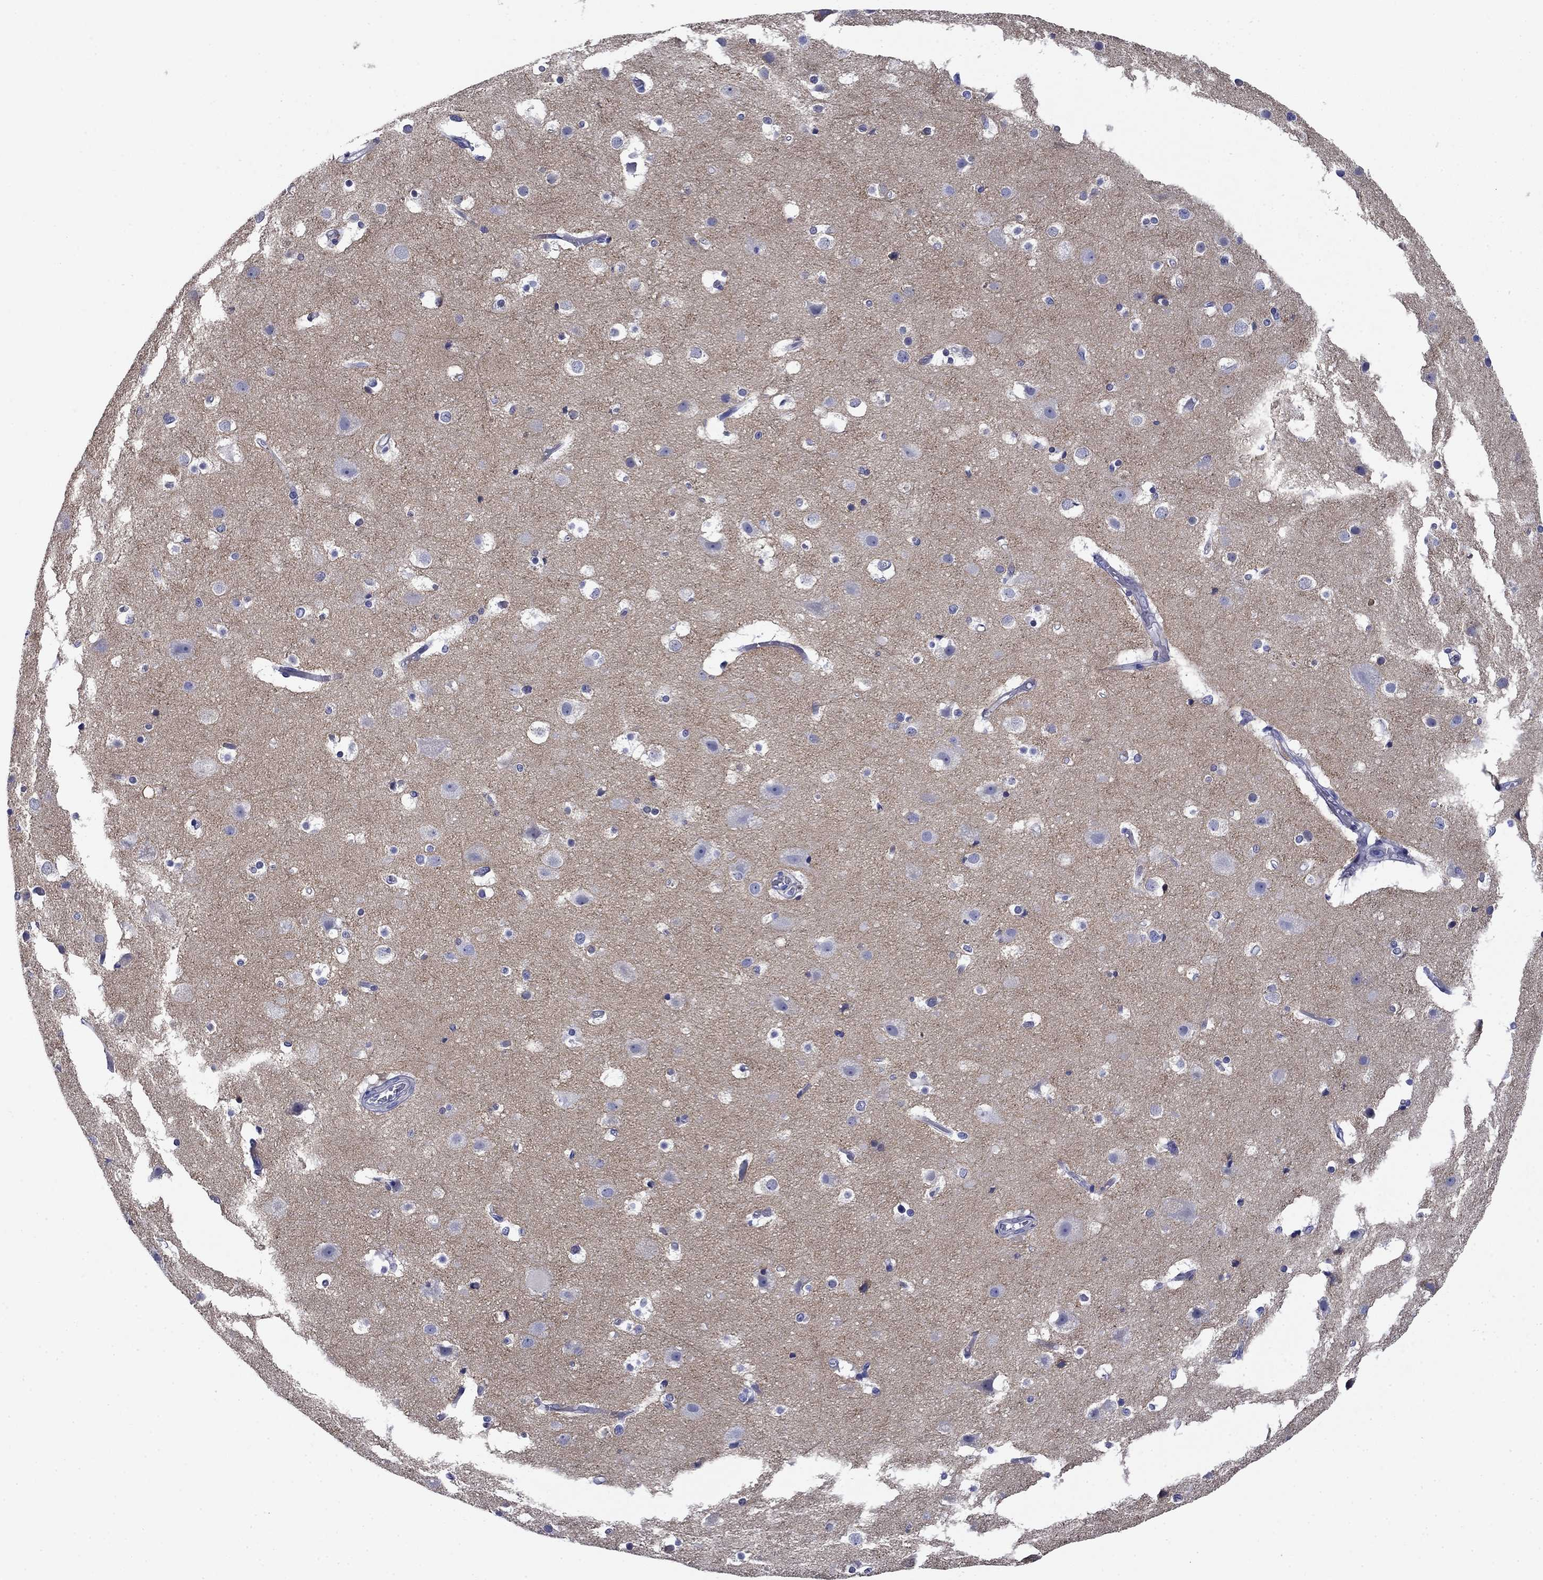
{"staining": {"intensity": "negative", "quantity": "none", "location": "none"}, "tissue": "cerebral cortex", "cell_type": "Endothelial cells", "image_type": "normal", "snomed": [{"axis": "morphology", "description": "Normal tissue, NOS"}, {"axis": "topography", "description": "Cerebral cortex"}], "caption": "High power microscopy micrograph of an immunohistochemistry micrograph of unremarkable cerebral cortex, revealing no significant staining in endothelial cells.", "gene": "PRKCG", "patient": {"sex": "female", "age": 52}}